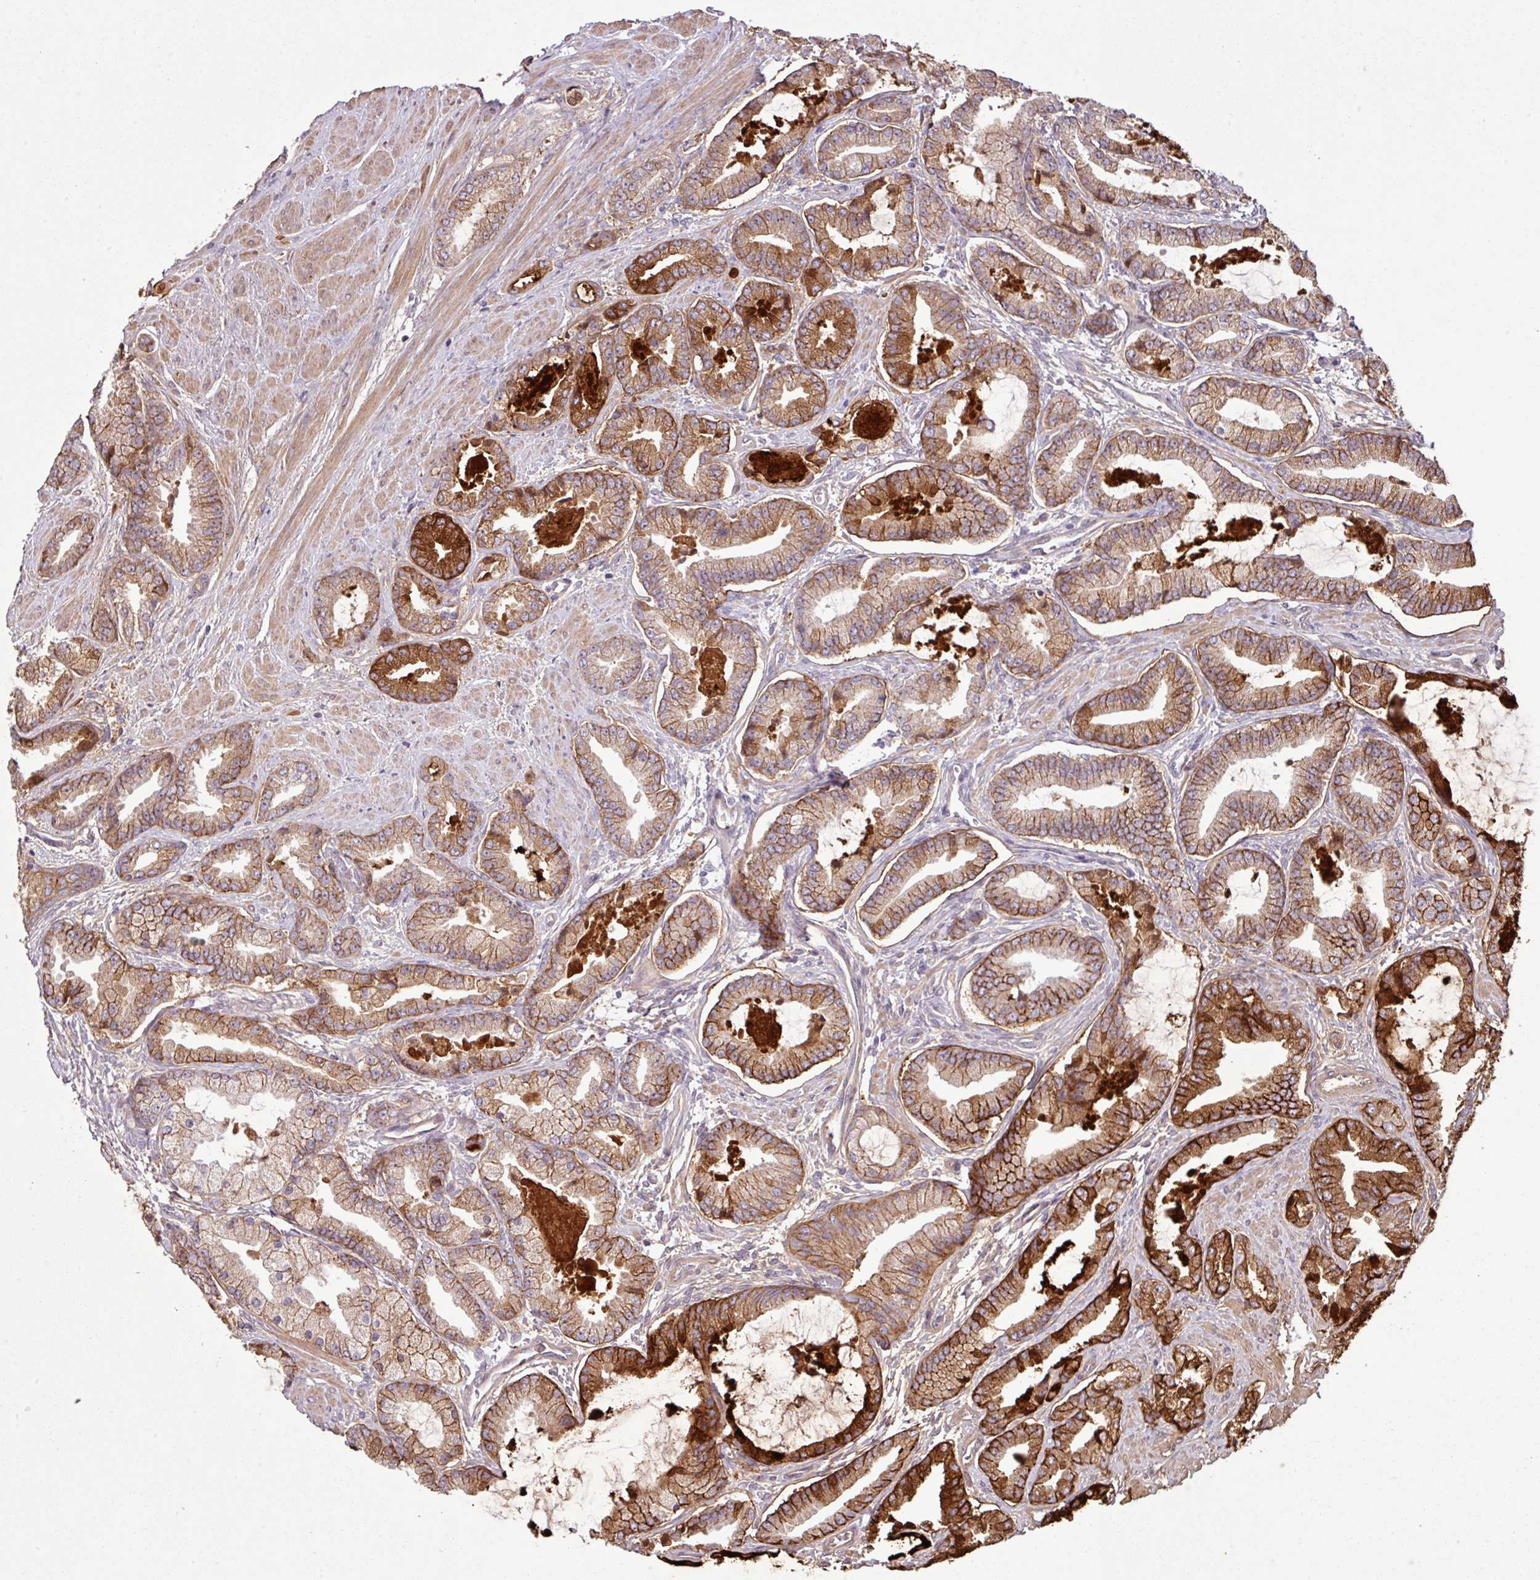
{"staining": {"intensity": "strong", "quantity": "25%-75%", "location": "cytoplasmic/membranous"}, "tissue": "prostate cancer", "cell_type": "Tumor cells", "image_type": "cancer", "snomed": [{"axis": "morphology", "description": "Adenocarcinoma, Low grade"}, {"axis": "topography", "description": "Prostate"}], "caption": "This photomicrograph reveals IHC staining of human prostate cancer, with high strong cytoplasmic/membranous staining in about 25%-75% of tumor cells.", "gene": "C4B", "patient": {"sex": "male", "age": 62}}